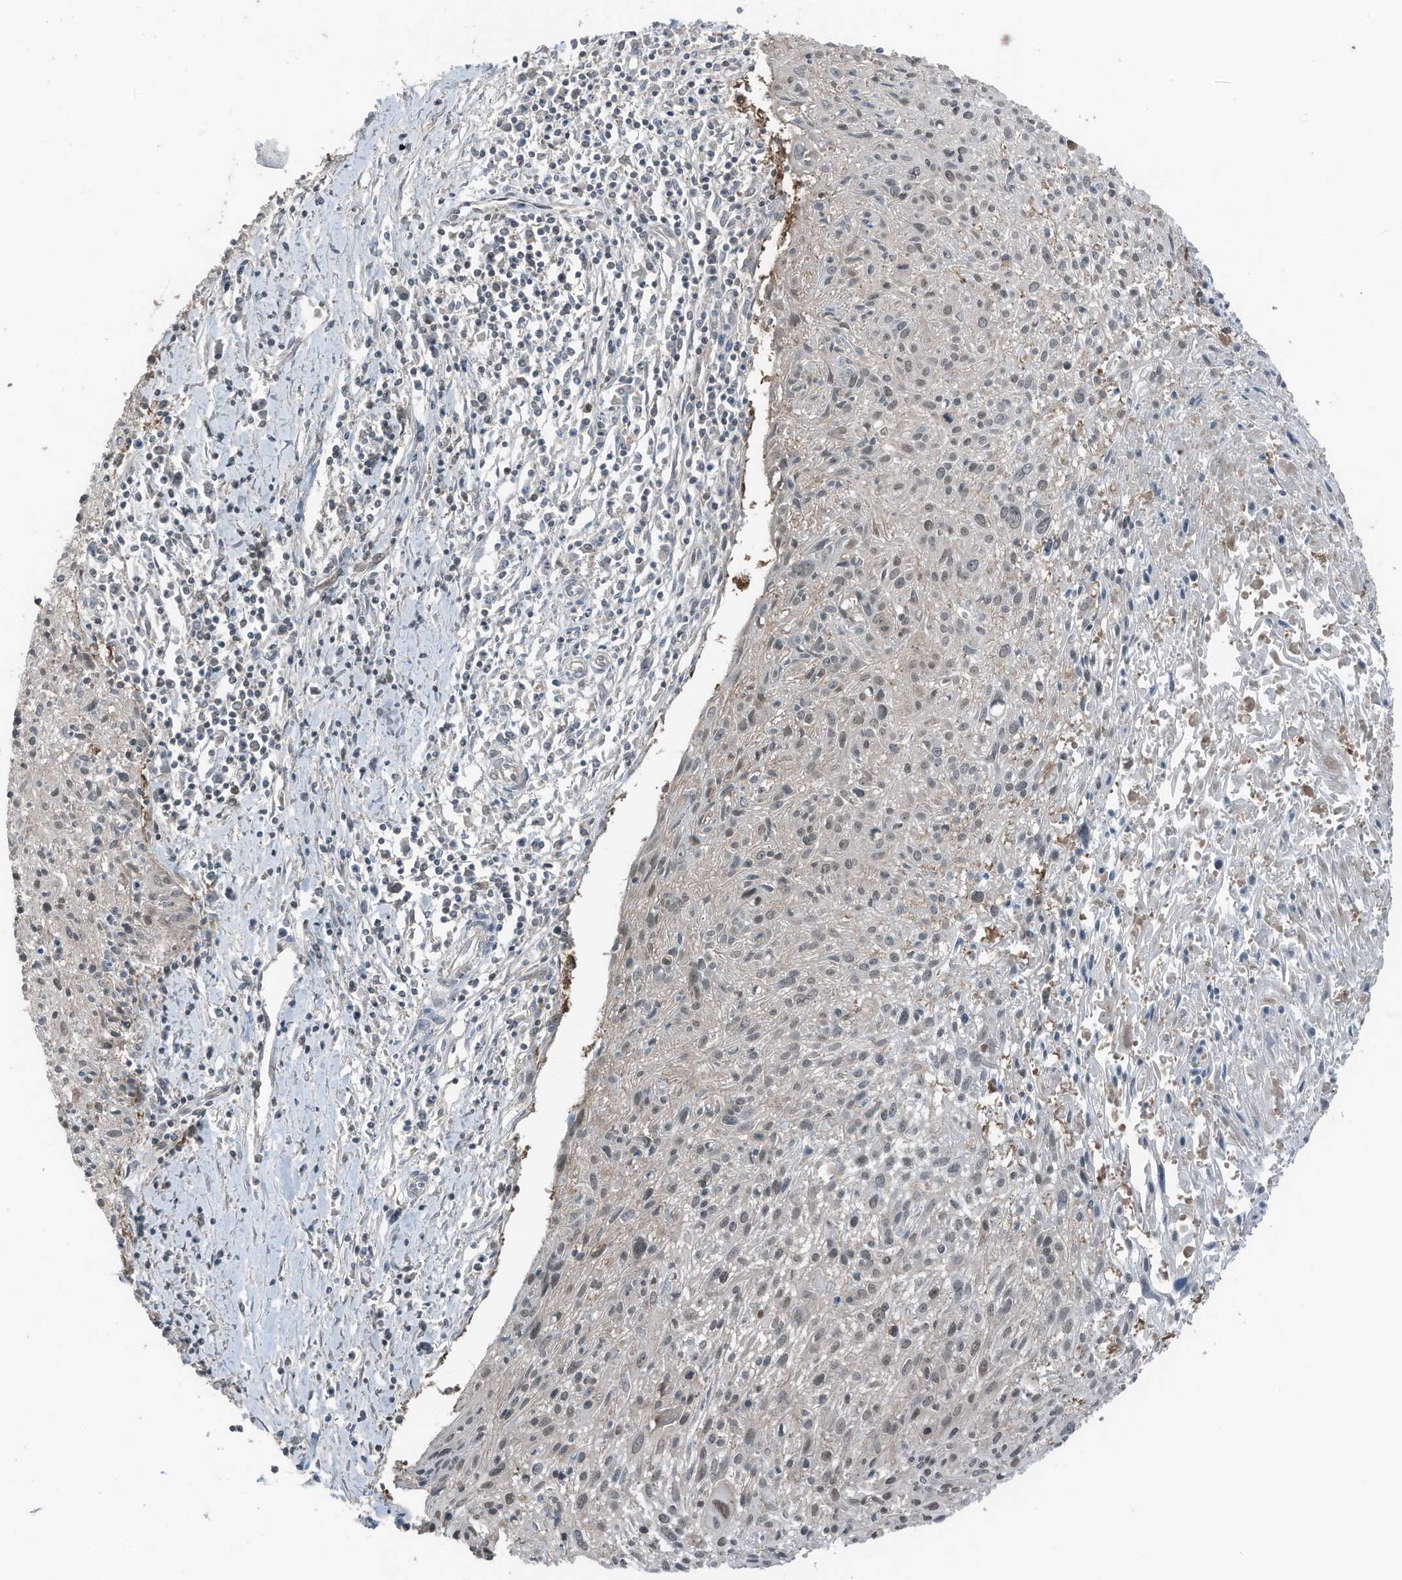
{"staining": {"intensity": "weak", "quantity": "<25%", "location": "nuclear"}, "tissue": "cervical cancer", "cell_type": "Tumor cells", "image_type": "cancer", "snomed": [{"axis": "morphology", "description": "Squamous cell carcinoma, NOS"}, {"axis": "topography", "description": "Cervix"}], "caption": "DAB immunohistochemical staining of human cervical cancer exhibits no significant staining in tumor cells.", "gene": "TXNDC9", "patient": {"sex": "female", "age": 51}}